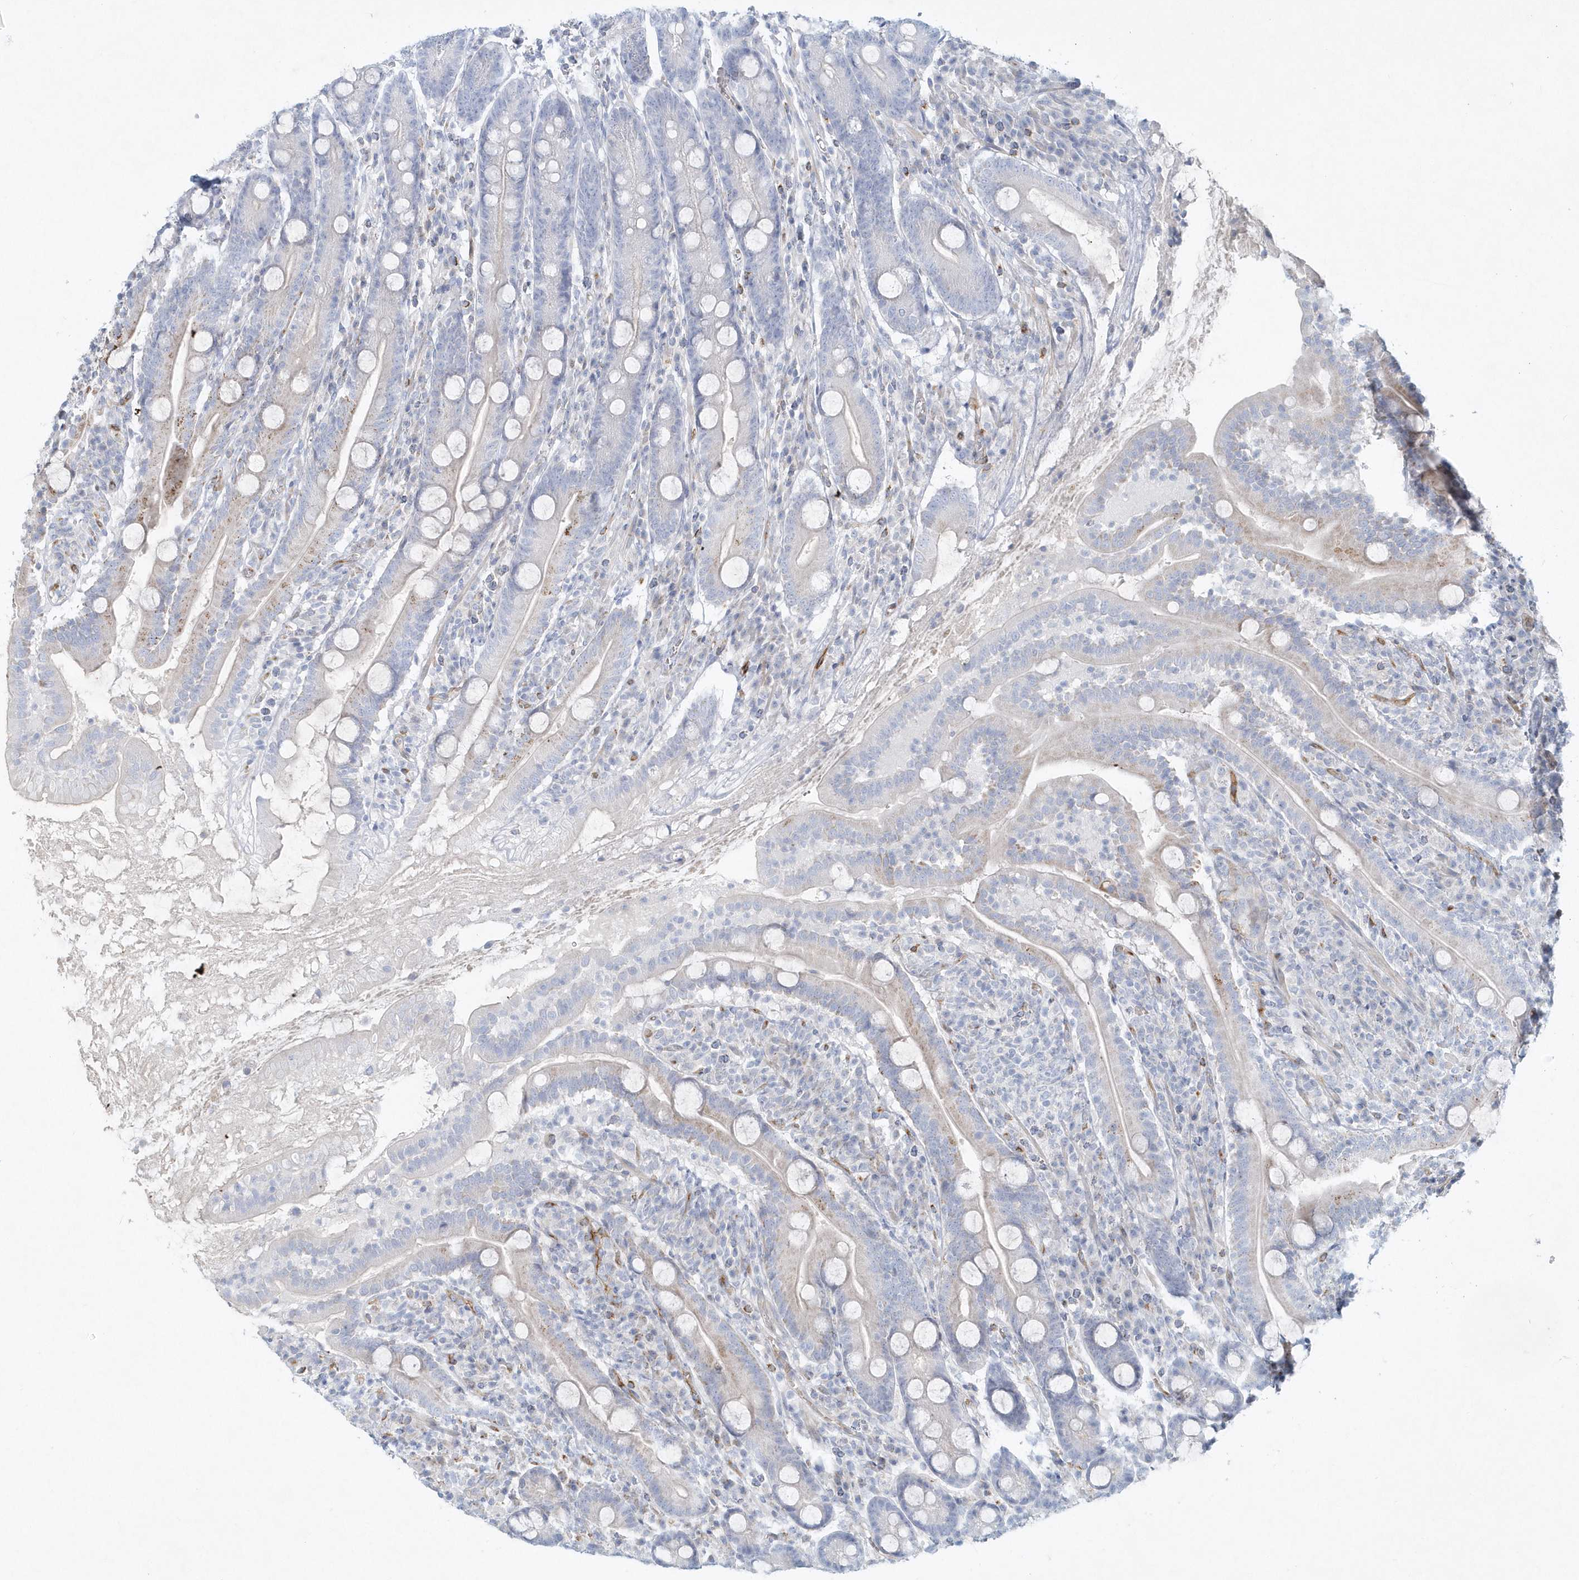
{"staining": {"intensity": "moderate", "quantity": "25%-75%", "location": "cytoplasmic/membranous"}, "tissue": "duodenum", "cell_type": "Glandular cells", "image_type": "normal", "snomed": [{"axis": "morphology", "description": "Normal tissue, NOS"}, {"axis": "topography", "description": "Duodenum"}], "caption": "DAB (3,3'-diaminobenzidine) immunohistochemical staining of benign human duodenum exhibits moderate cytoplasmic/membranous protein positivity in approximately 25%-75% of glandular cells. The protein is shown in brown color, while the nuclei are stained blue.", "gene": "DNAH1", "patient": {"sex": "male", "age": 35}}